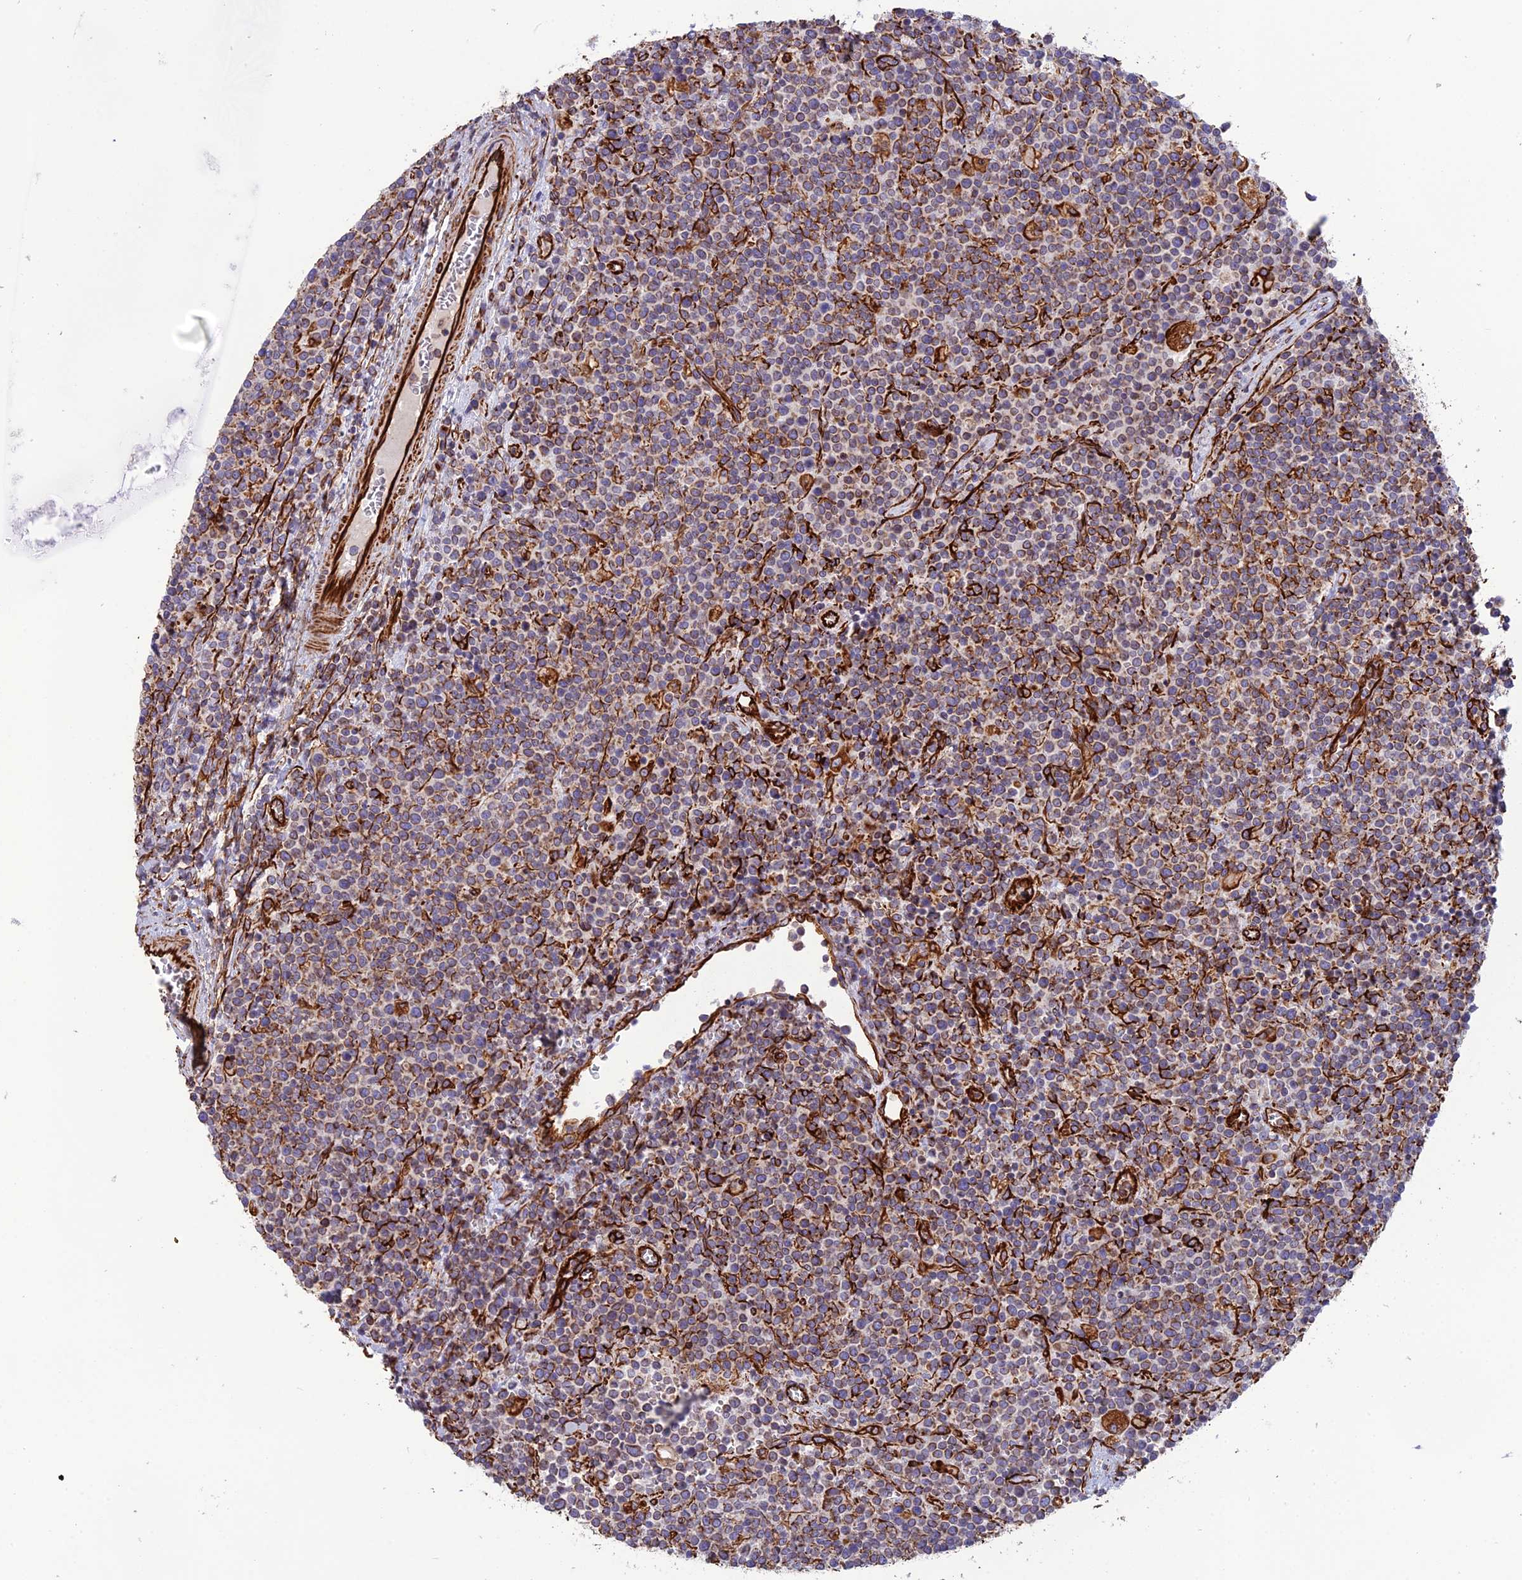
{"staining": {"intensity": "moderate", "quantity": "<25%", "location": "cytoplasmic/membranous"}, "tissue": "lymphoma", "cell_type": "Tumor cells", "image_type": "cancer", "snomed": [{"axis": "morphology", "description": "Malignant lymphoma, non-Hodgkin's type, High grade"}, {"axis": "topography", "description": "Lymph node"}], "caption": "Brown immunohistochemical staining in human malignant lymphoma, non-Hodgkin's type (high-grade) exhibits moderate cytoplasmic/membranous expression in about <25% of tumor cells. The staining was performed using DAB (3,3'-diaminobenzidine) to visualize the protein expression in brown, while the nuclei were stained in blue with hematoxylin (Magnification: 20x).", "gene": "FBXL20", "patient": {"sex": "male", "age": 61}}